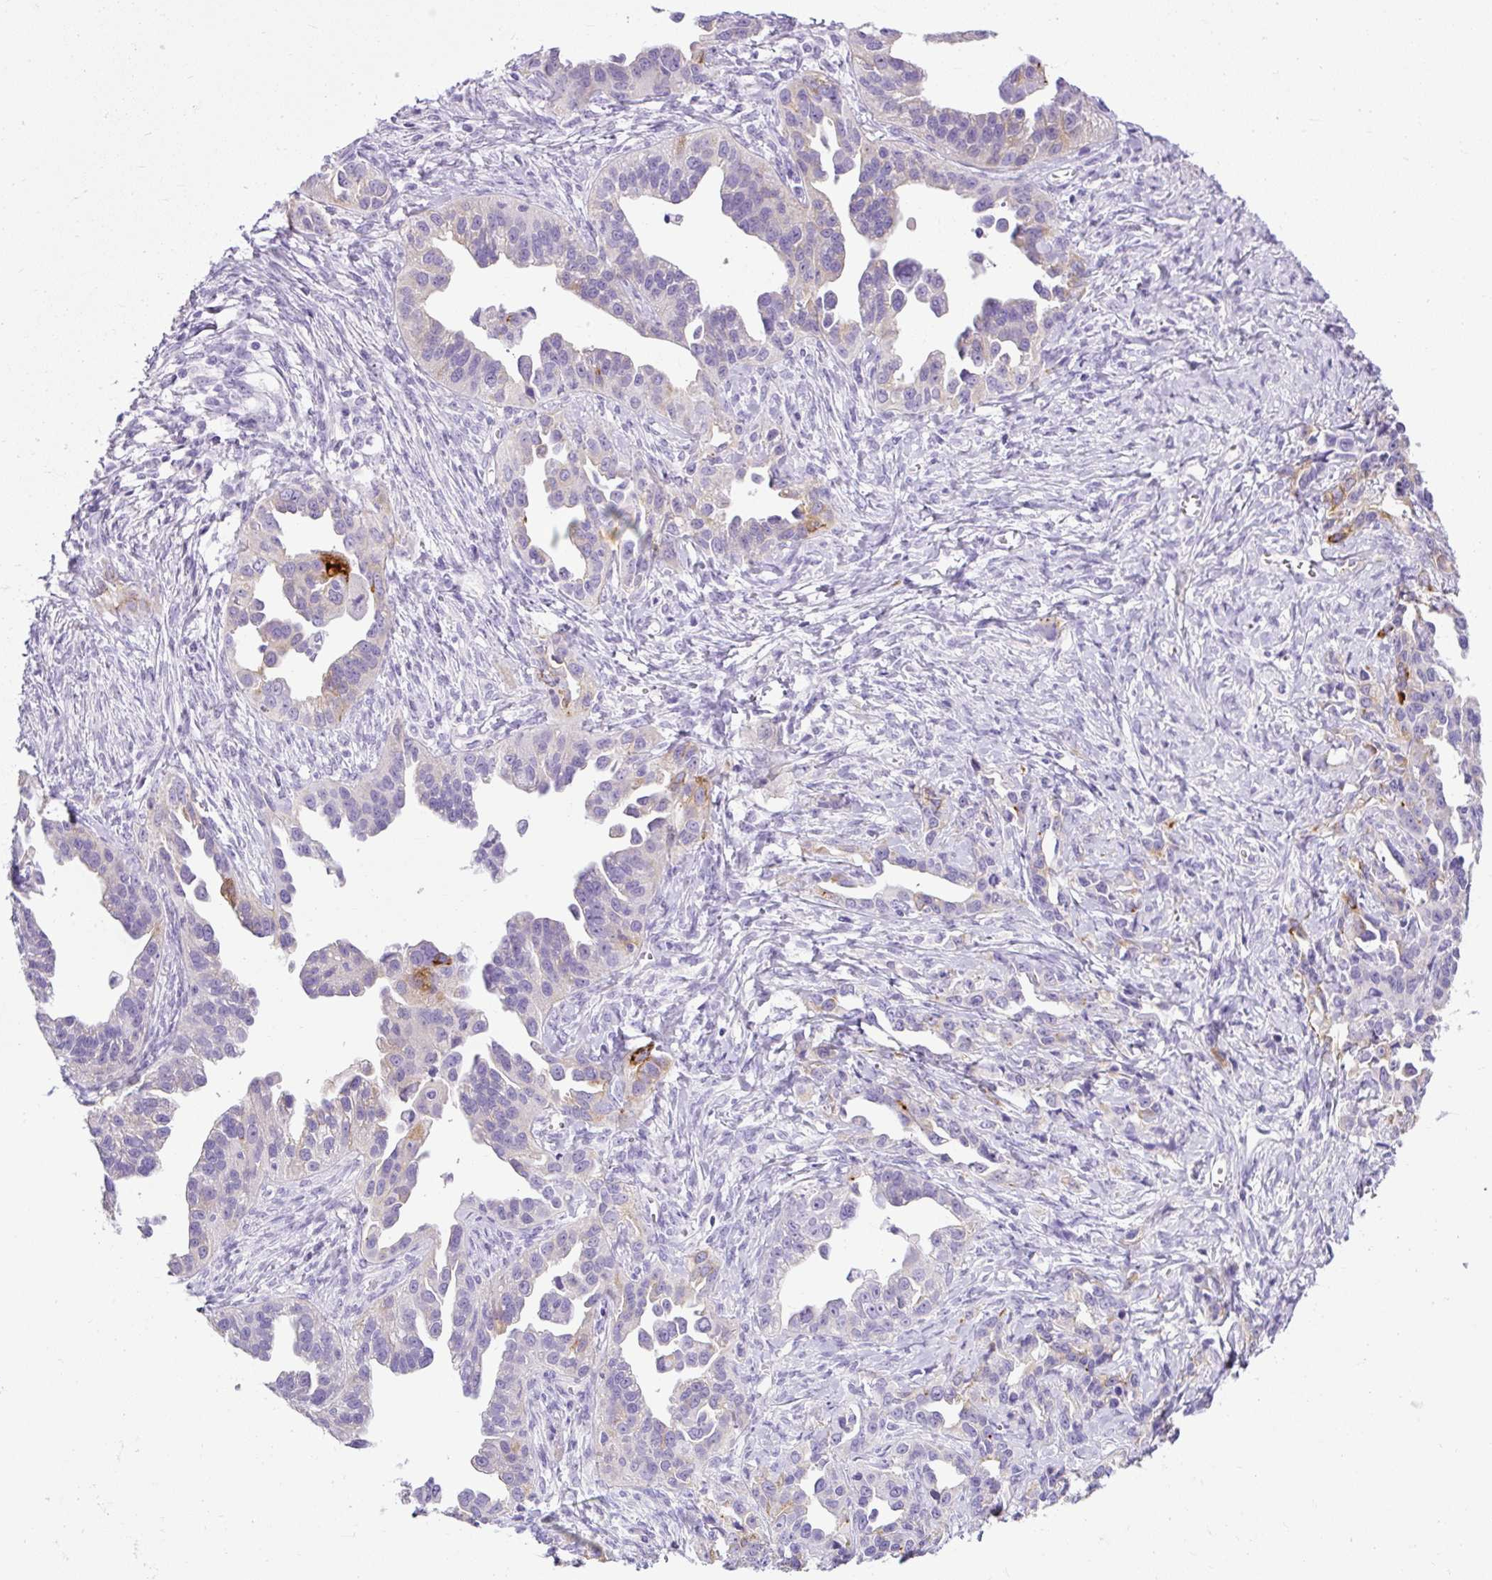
{"staining": {"intensity": "moderate", "quantity": "<25%", "location": "cytoplasmic/membranous"}, "tissue": "ovarian cancer", "cell_type": "Tumor cells", "image_type": "cancer", "snomed": [{"axis": "morphology", "description": "Cystadenocarcinoma, serous, NOS"}, {"axis": "topography", "description": "Ovary"}], "caption": "A brown stain labels moderate cytoplasmic/membranous expression of a protein in serous cystadenocarcinoma (ovarian) tumor cells.", "gene": "C2CD4C", "patient": {"sex": "female", "age": 75}}